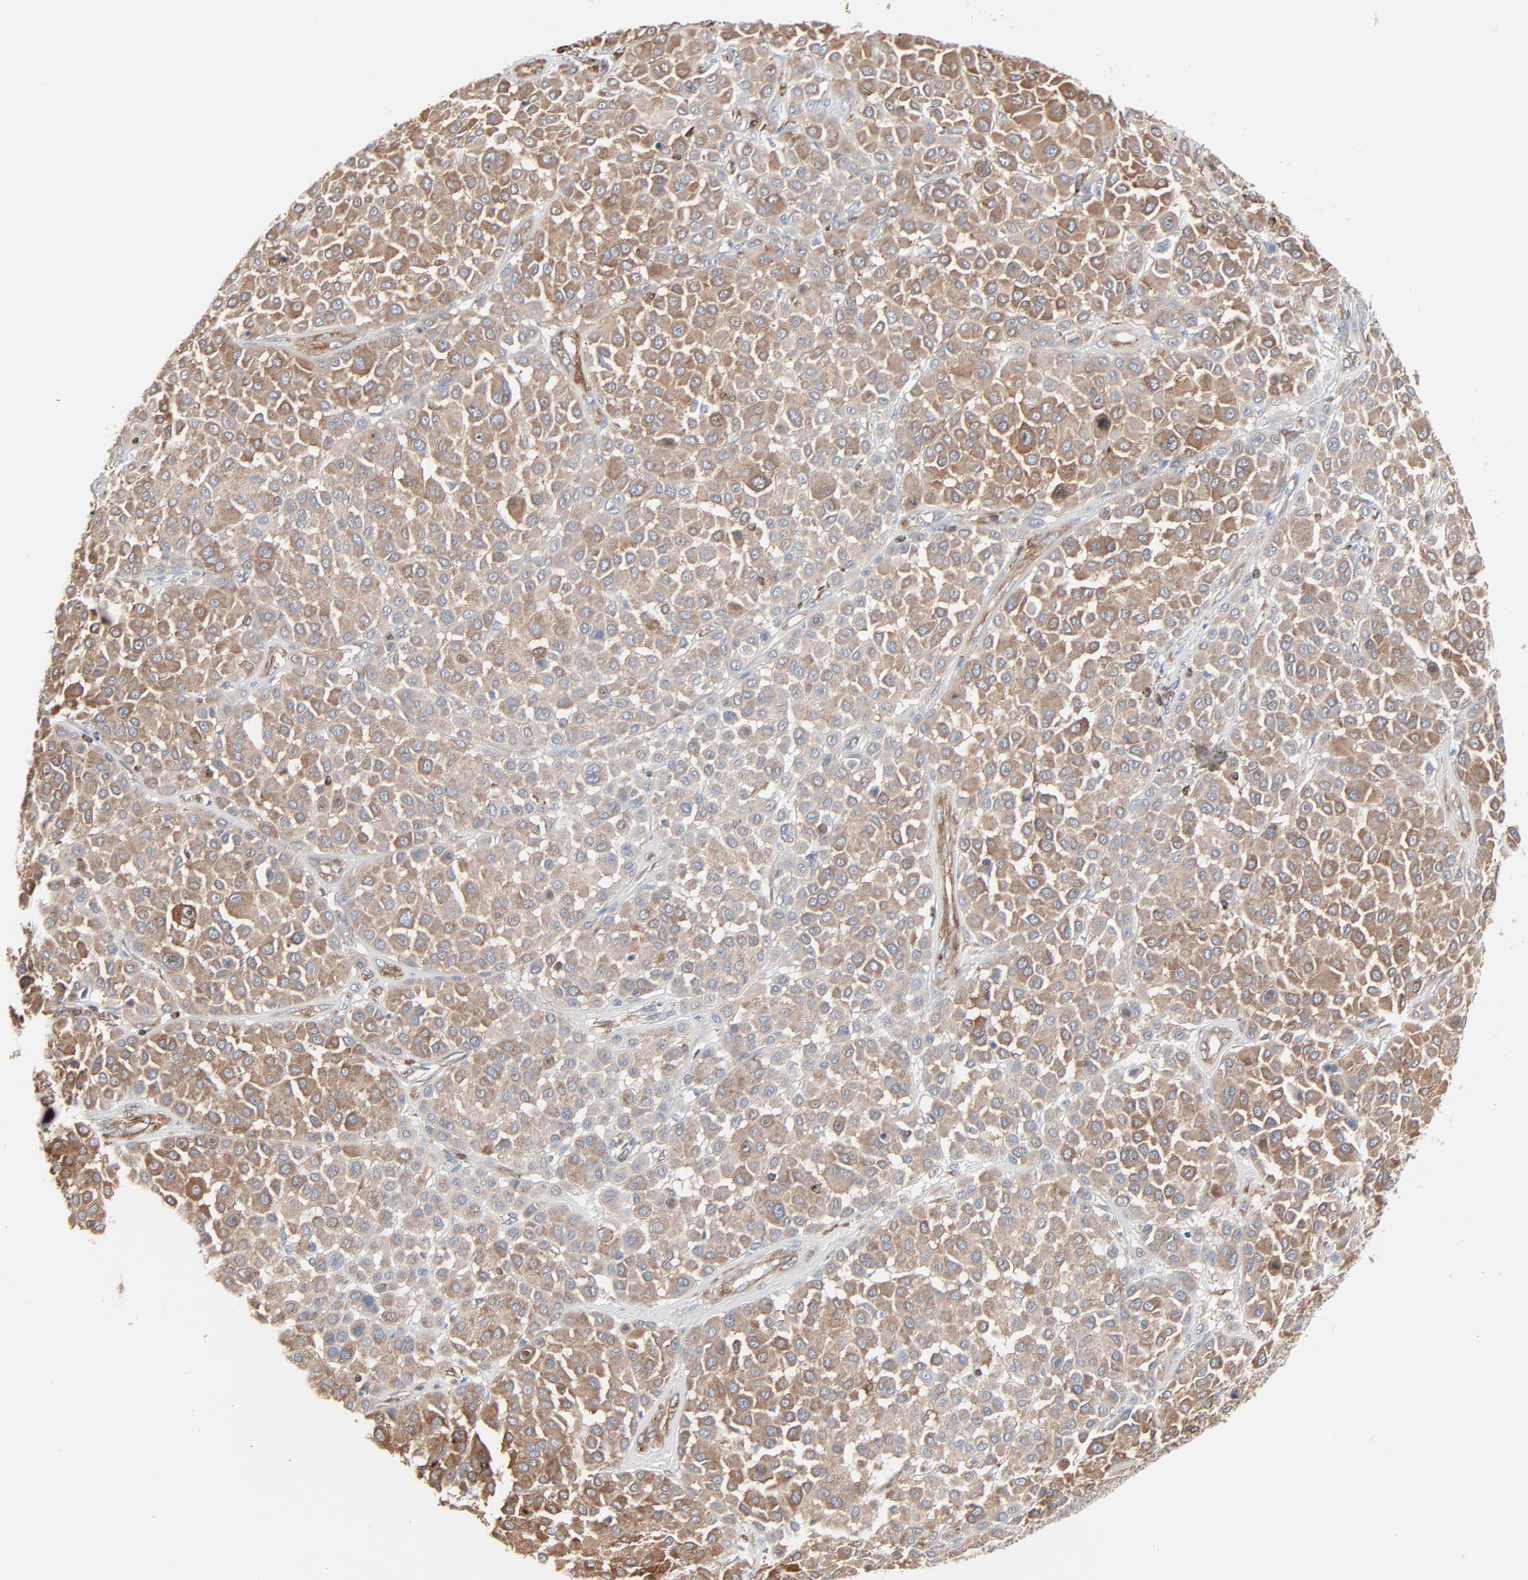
{"staining": {"intensity": "moderate", "quantity": ">75%", "location": "cytoplasmic/membranous"}, "tissue": "melanoma", "cell_type": "Tumor cells", "image_type": "cancer", "snomed": [{"axis": "morphology", "description": "Malignant melanoma, Metastatic site"}, {"axis": "topography", "description": "Soft tissue"}], "caption": "Immunohistochemistry staining of malignant melanoma (metastatic site), which shows medium levels of moderate cytoplasmic/membranous expression in about >75% of tumor cells indicating moderate cytoplasmic/membranous protein expression. The staining was performed using DAB (3,3'-diaminobenzidine) (brown) for protein detection and nuclei were counterstained in hematoxylin (blue).", "gene": "OPTN", "patient": {"sex": "male", "age": 41}}